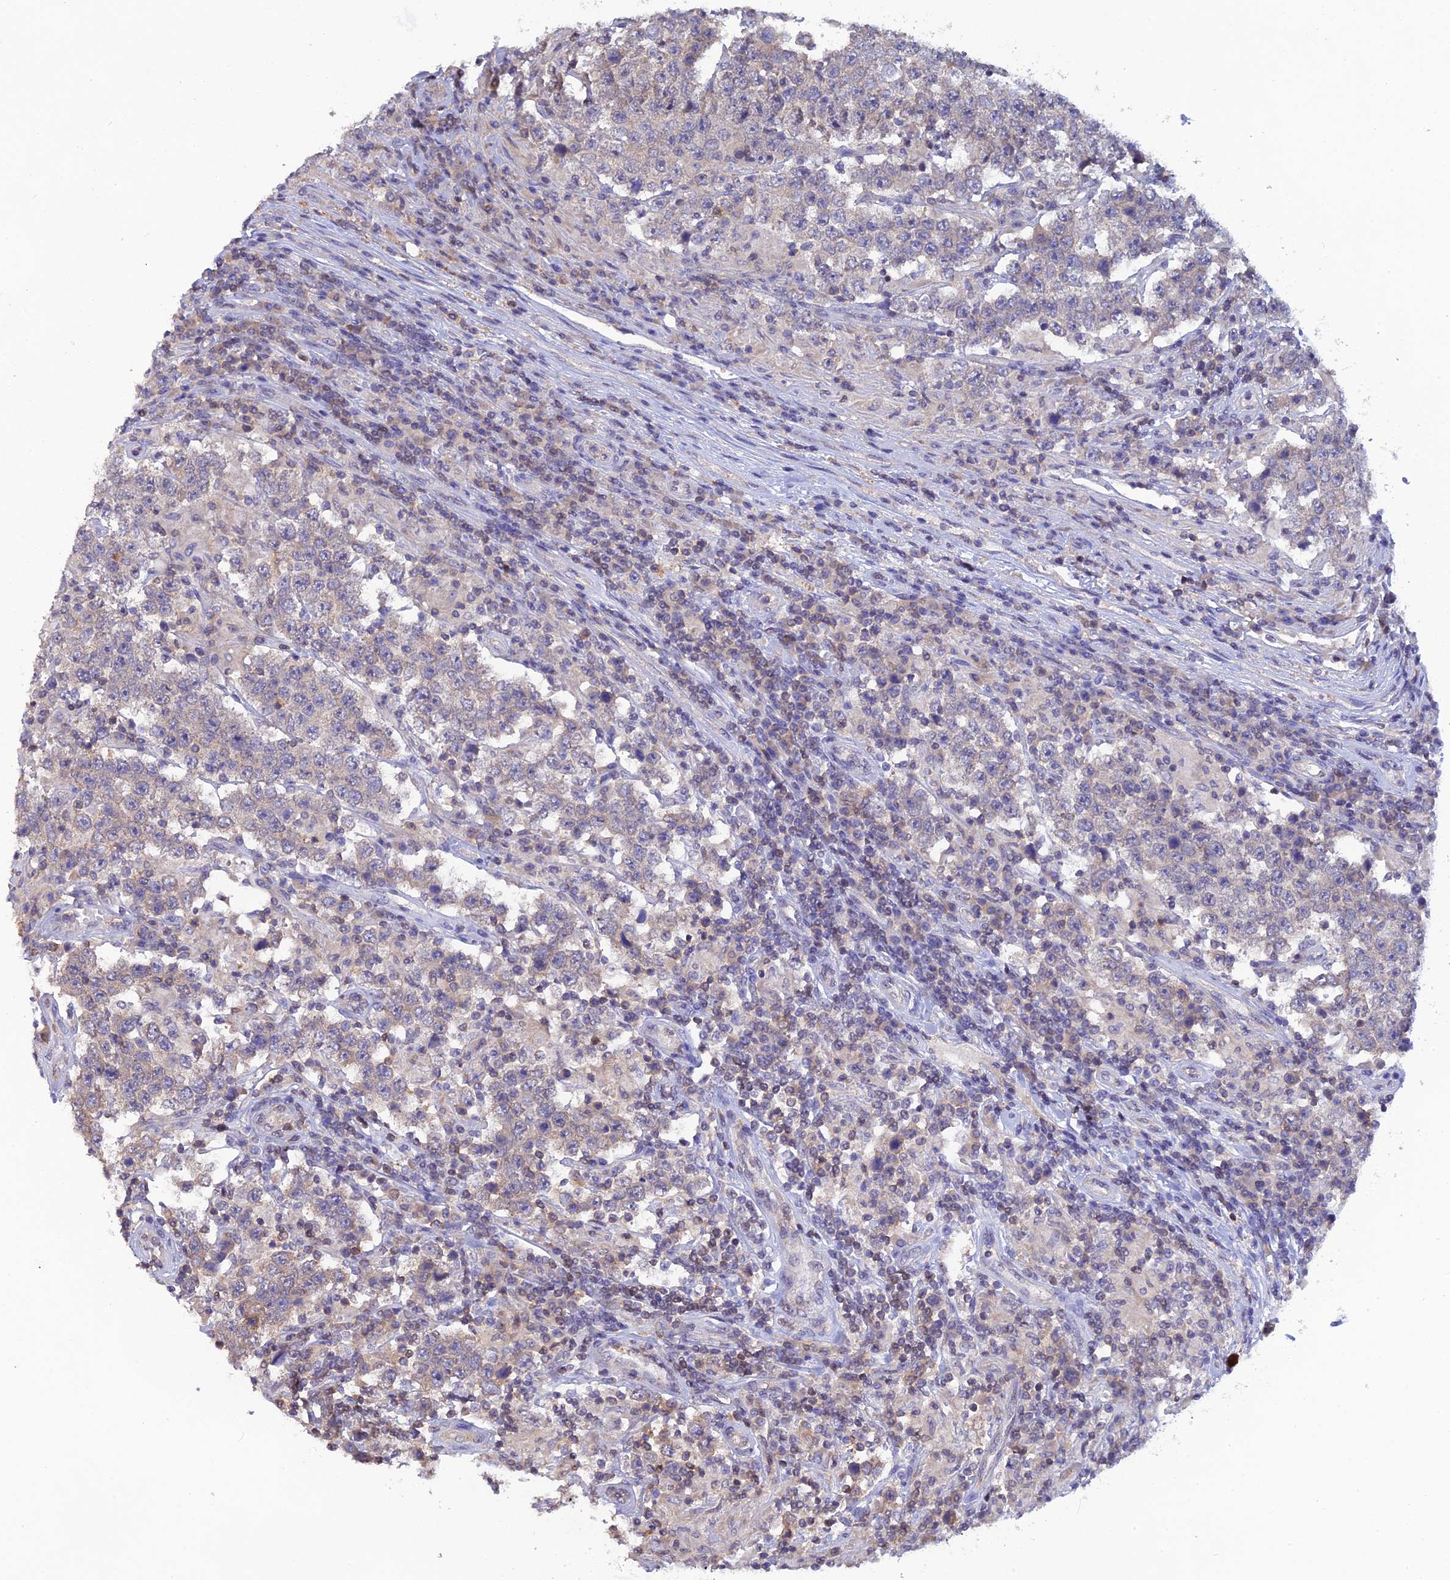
{"staining": {"intensity": "weak", "quantity": "25%-75%", "location": "cytoplasmic/membranous"}, "tissue": "testis cancer", "cell_type": "Tumor cells", "image_type": "cancer", "snomed": [{"axis": "morphology", "description": "Normal tissue, NOS"}, {"axis": "morphology", "description": "Urothelial carcinoma, High grade"}, {"axis": "morphology", "description": "Seminoma, NOS"}, {"axis": "morphology", "description": "Carcinoma, Embryonal, NOS"}, {"axis": "topography", "description": "Urinary bladder"}, {"axis": "topography", "description": "Testis"}], "caption": "This micrograph exhibits IHC staining of human urothelial carcinoma (high-grade) (testis), with low weak cytoplasmic/membranous expression in about 25%-75% of tumor cells.", "gene": "HINT1", "patient": {"sex": "male", "age": 41}}